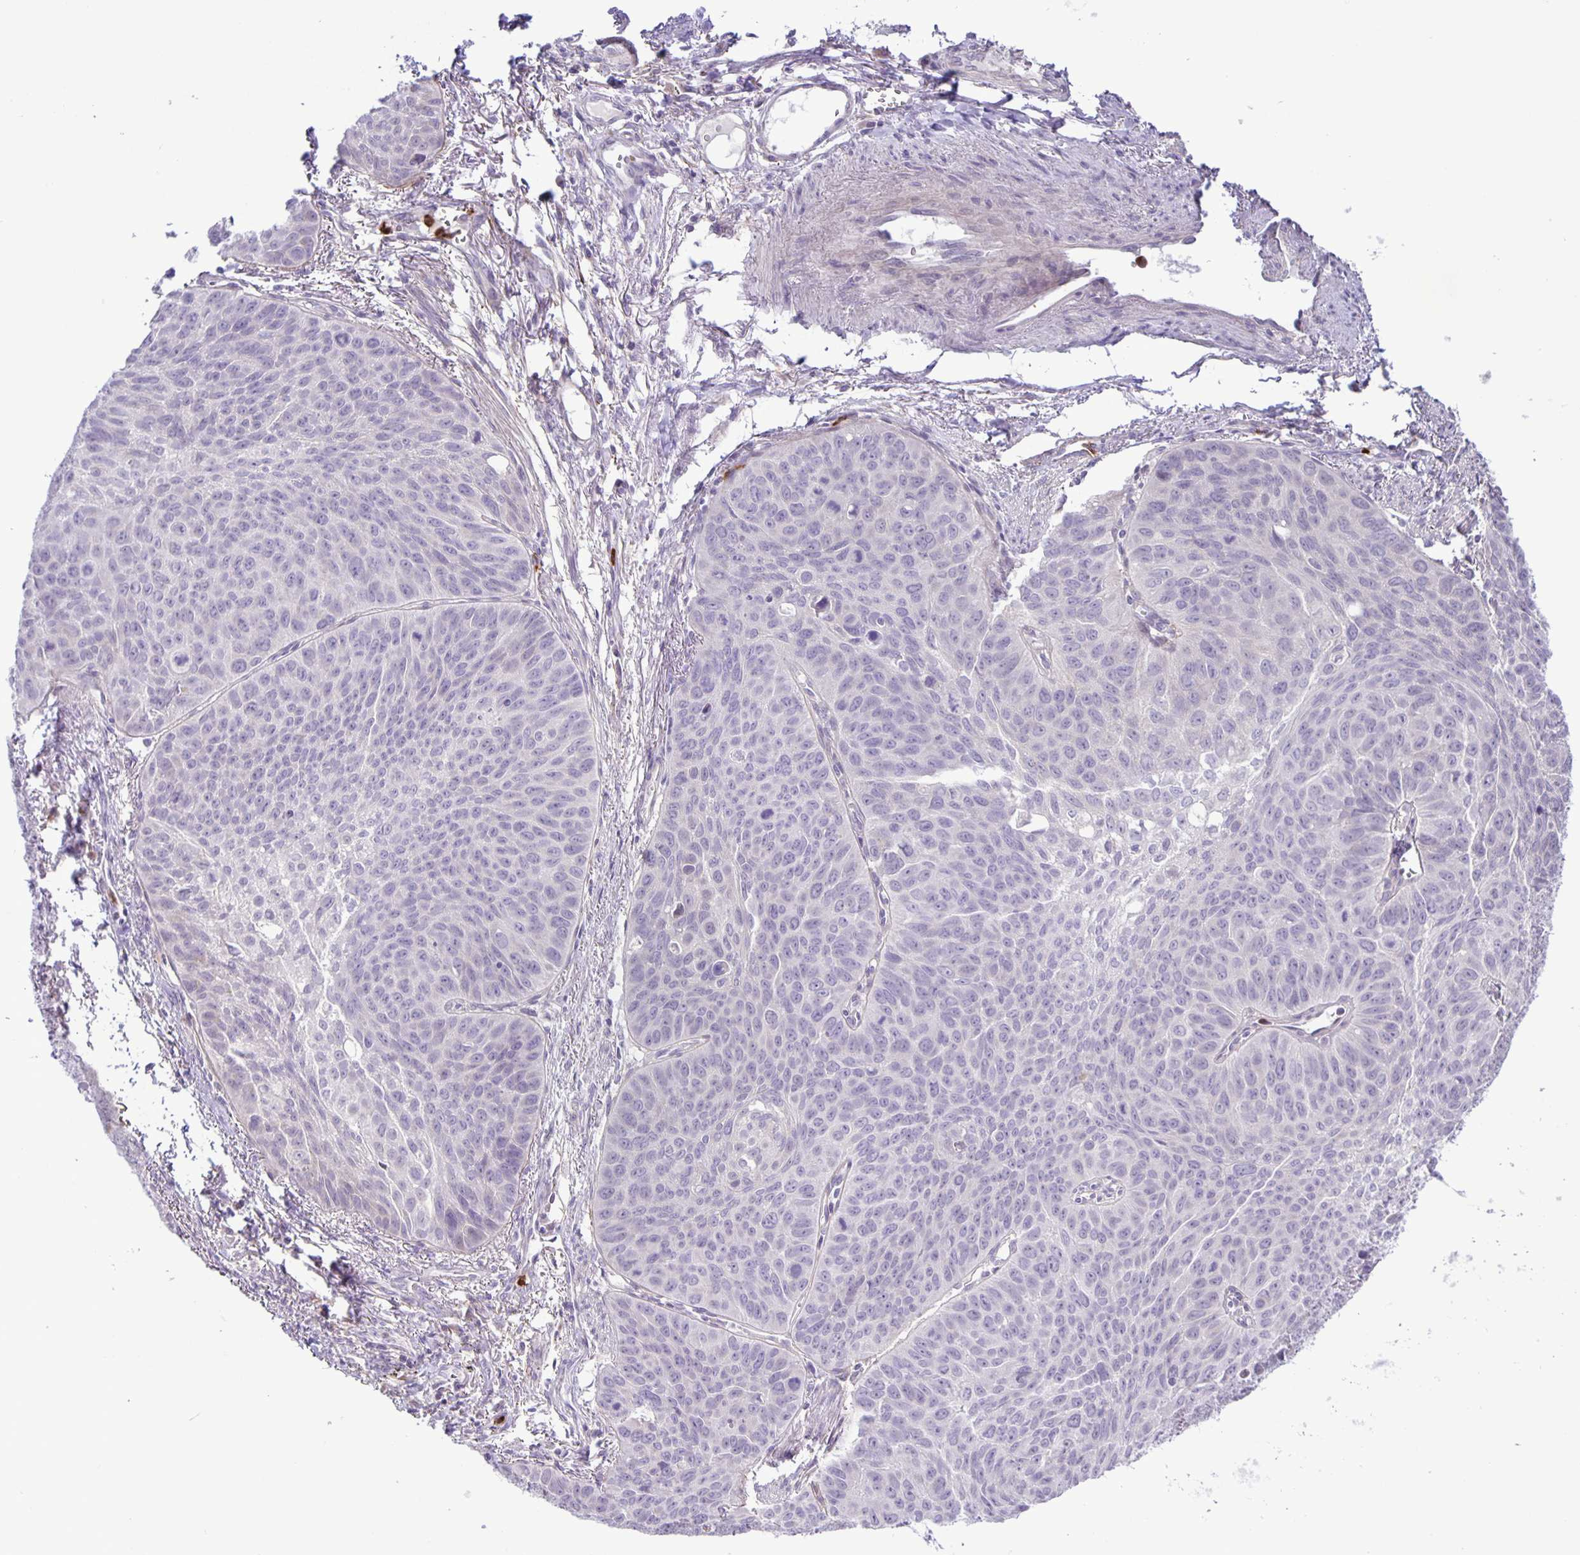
{"staining": {"intensity": "negative", "quantity": "none", "location": "none"}, "tissue": "lung cancer", "cell_type": "Tumor cells", "image_type": "cancer", "snomed": [{"axis": "morphology", "description": "Squamous cell carcinoma, NOS"}, {"axis": "topography", "description": "Lung"}], "caption": "Micrograph shows no protein staining in tumor cells of lung squamous cell carcinoma tissue.", "gene": "ADCK1", "patient": {"sex": "male", "age": 71}}